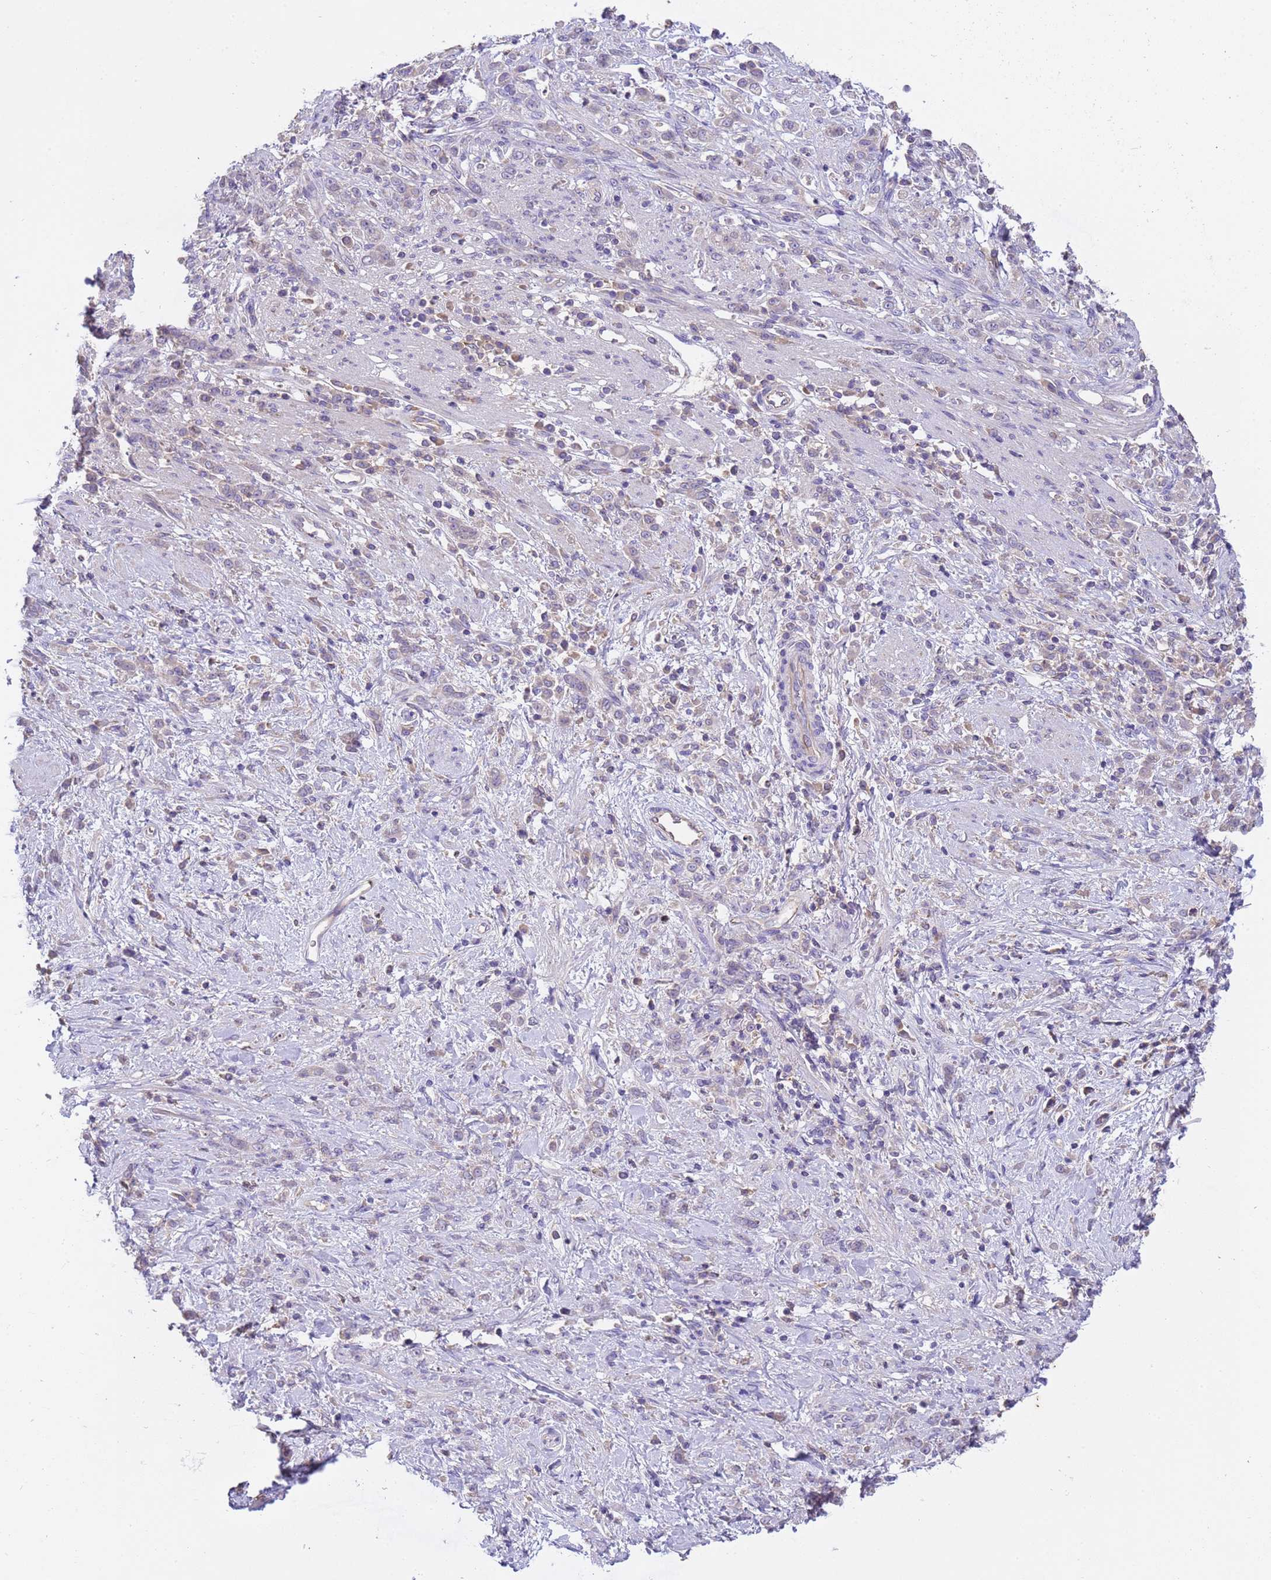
{"staining": {"intensity": "negative", "quantity": "none", "location": "none"}, "tissue": "stomach cancer", "cell_type": "Tumor cells", "image_type": "cancer", "snomed": [{"axis": "morphology", "description": "Adenocarcinoma, NOS"}, {"axis": "topography", "description": "Stomach"}], "caption": "Immunohistochemistry of human adenocarcinoma (stomach) reveals no positivity in tumor cells.", "gene": "PLCXD3", "patient": {"sex": "female", "age": 60}}